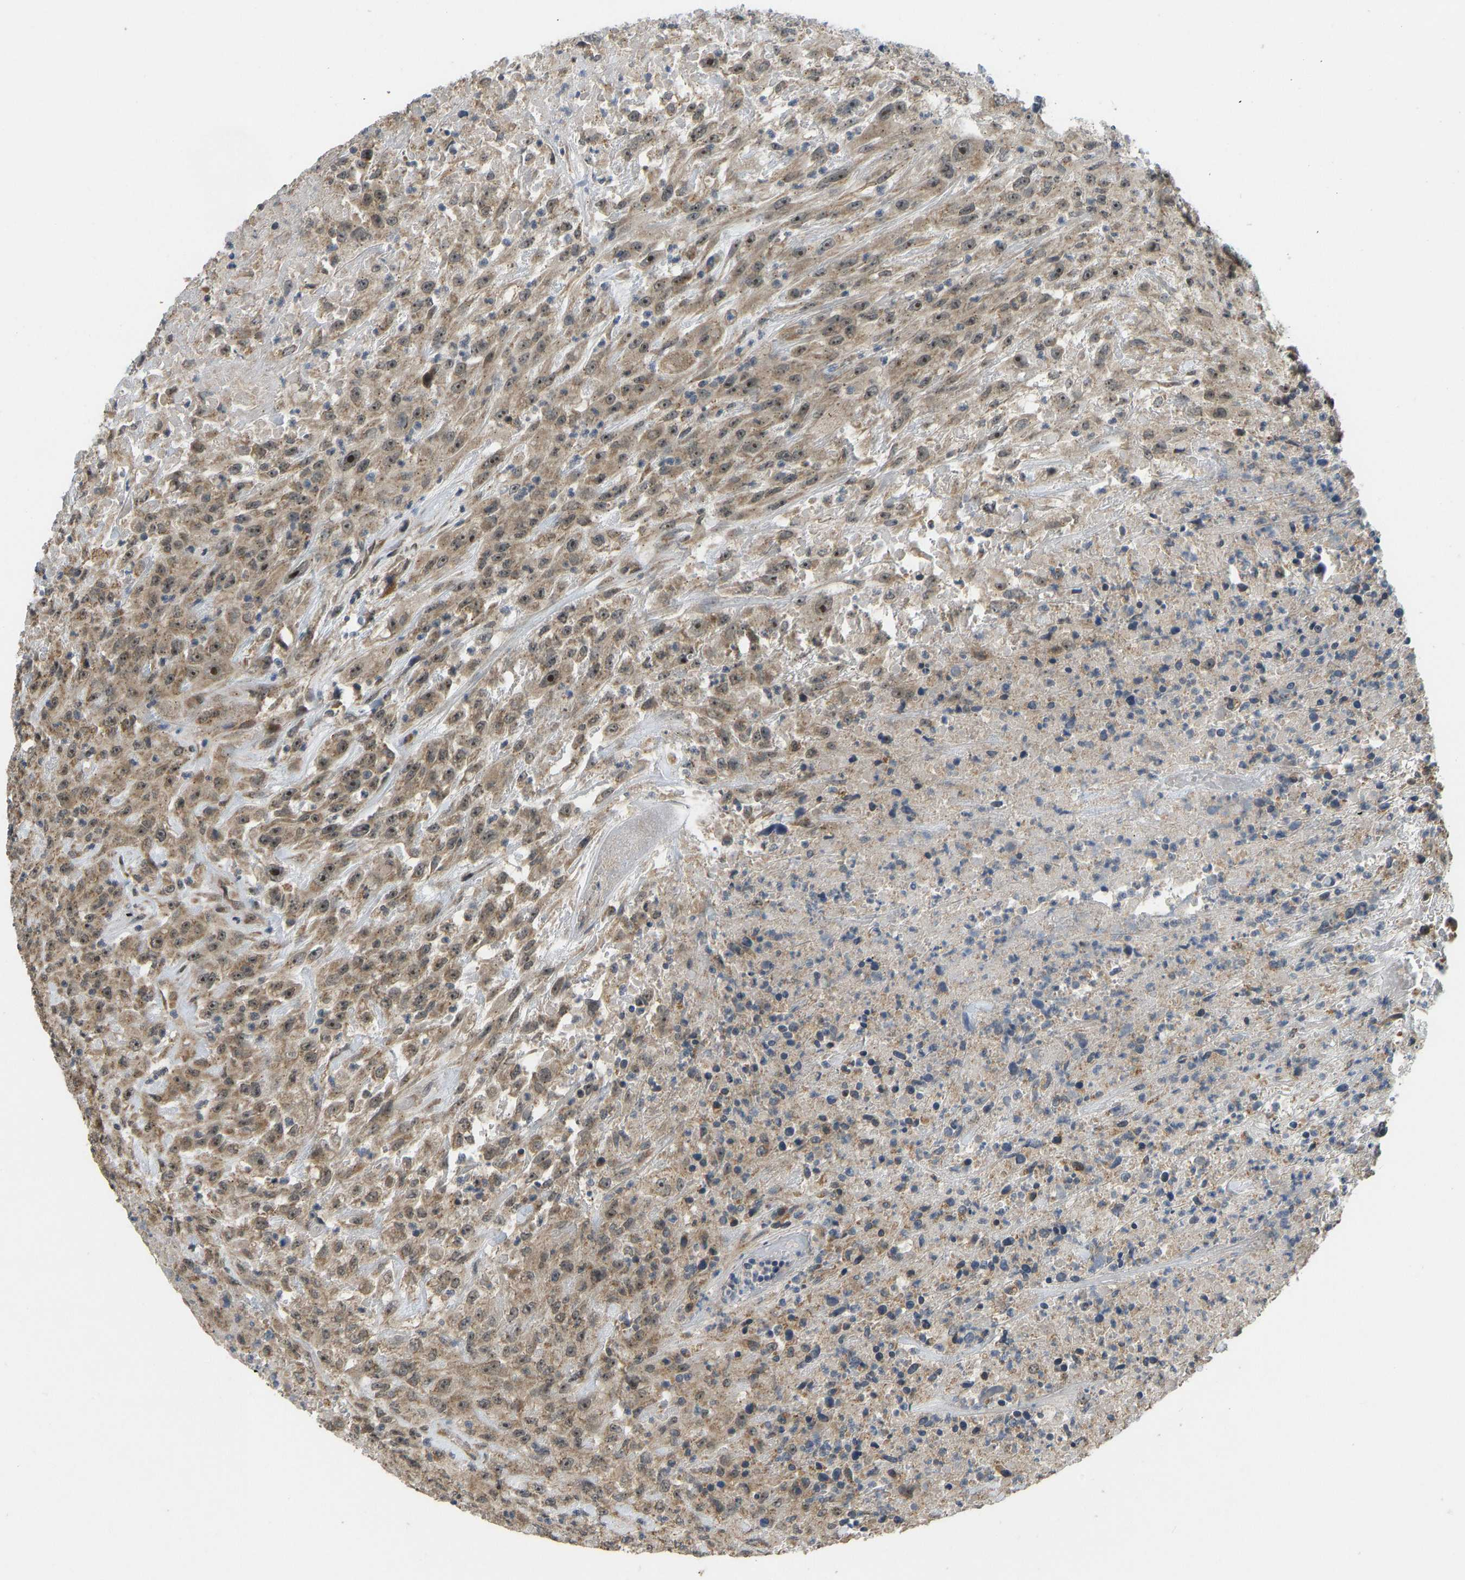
{"staining": {"intensity": "moderate", "quantity": ">75%", "location": "cytoplasmic/membranous,nuclear"}, "tissue": "urothelial cancer", "cell_type": "Tumor cells", "image_type": "cancer", "snomed": [{"axis": "morphology", "description": "Urothelial carcinoma, High grade"}, {"axis": "topography", "description": "Urinary bladder"}], "caption": "Urothelial cancer stained for a protein (brown) demonstrates moderate cytoplasmic/membranous and nuclear positive staining in approximately >75% of tumor cells.", "gene": "ACADS", "patient": {"sex": "male", "age": 46}}